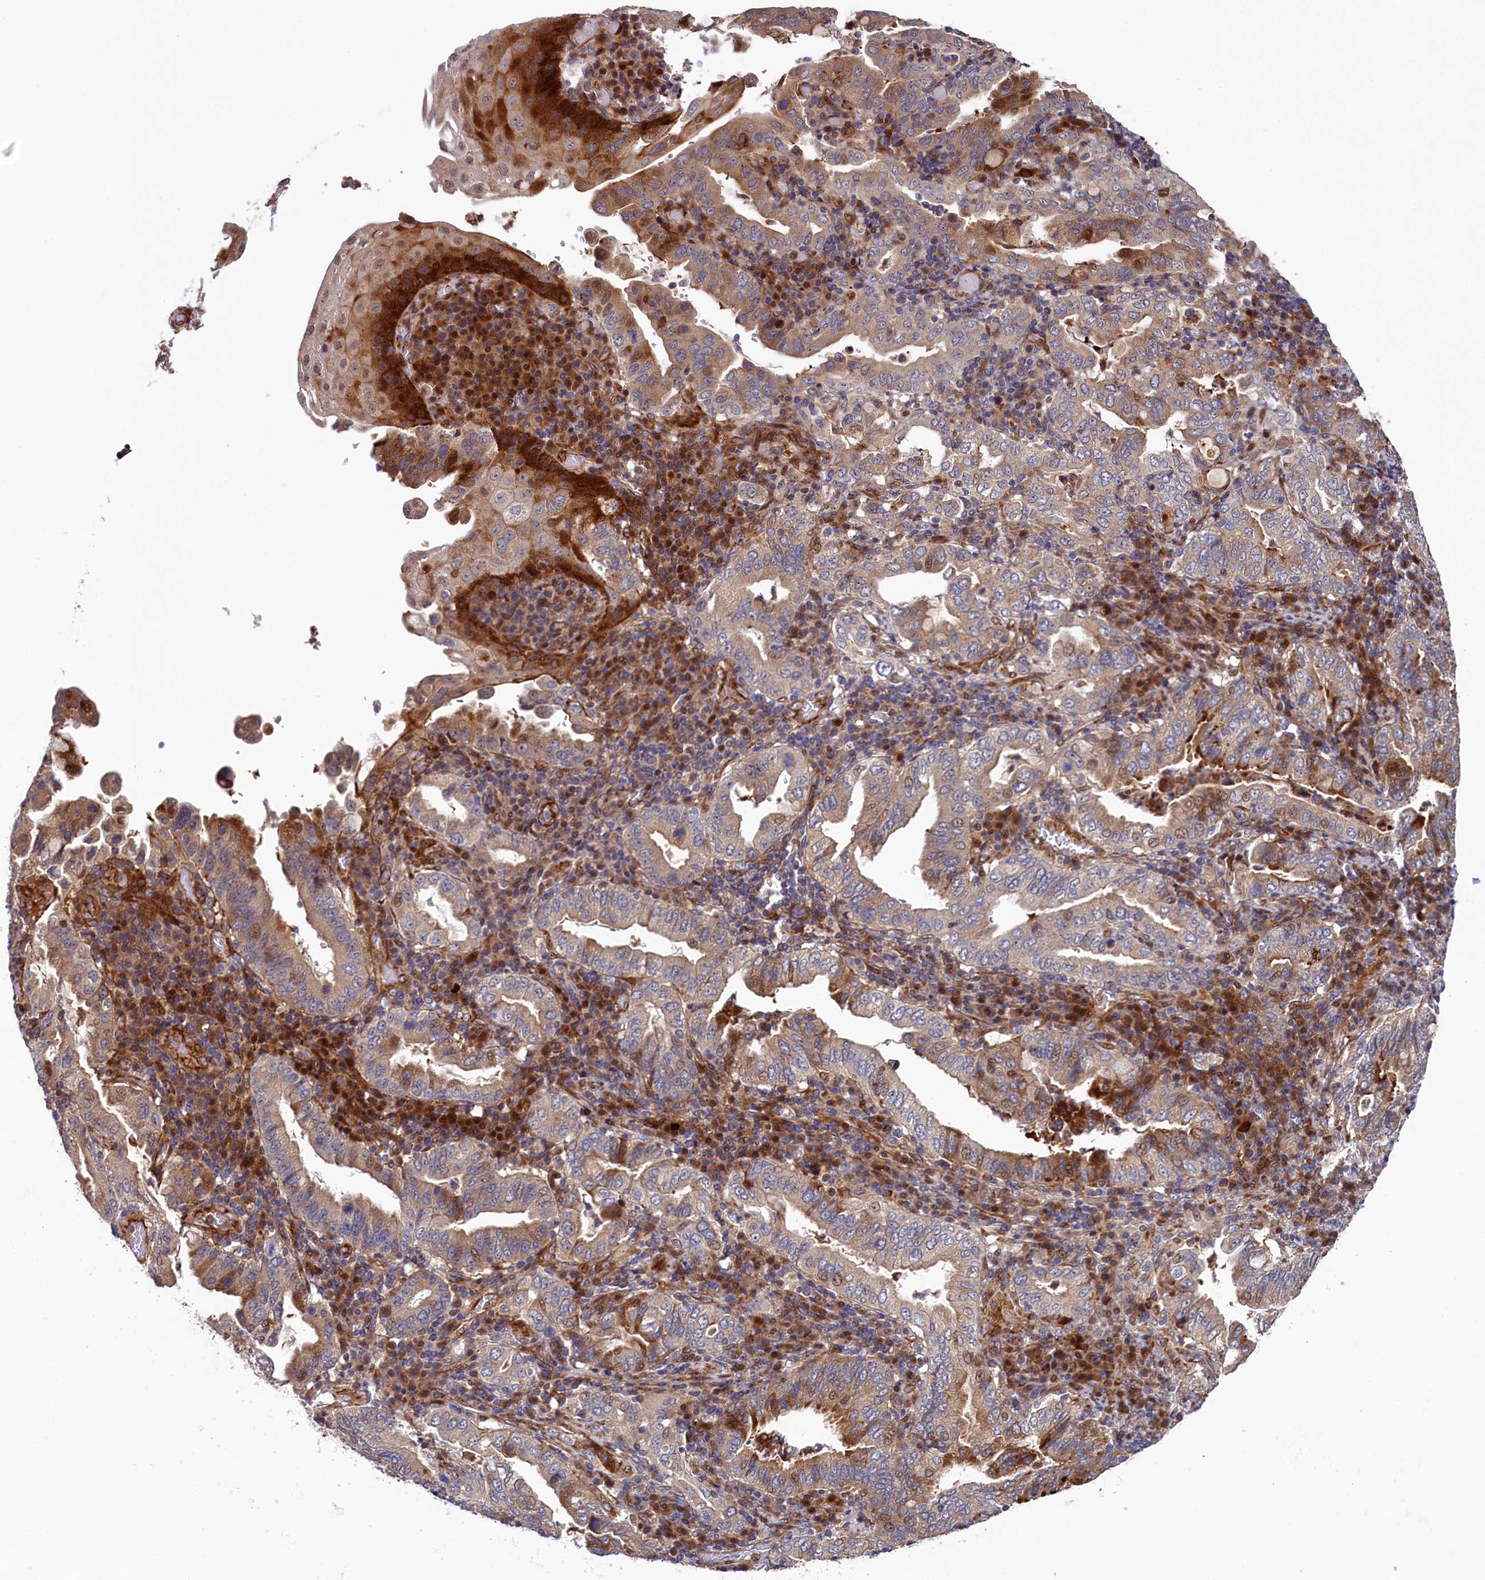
{"staining": {"intensity": "moderate", "quantity": "<25%", "location": "cytoplasmic/membranous"}, "tissue": "stomach cancer", "cell_type": "Tumor cells", "image_type": "cancer", "snomed": [{"axis": "morphology", "description": "Normal tissue, NOS"}, {"axis": "morphology", "description": "Adenocarcinoma, NOS"}, {"axis": "topography", "description": "Esophagus"}, {"axis": "topography", "description": "Stomach, upper"}, {"axis": "topography", "description": "Peripheral nerve tissue"}], "caption": "About <25% of tumor cells in stomach adenocarcinoma demonstrate moderate cytoplasmic/membranous protein staining as visualized by brown immunohistochemical staining.", "gene": "PIK3C3", "patient": {"sex": "male", "age": 62}}